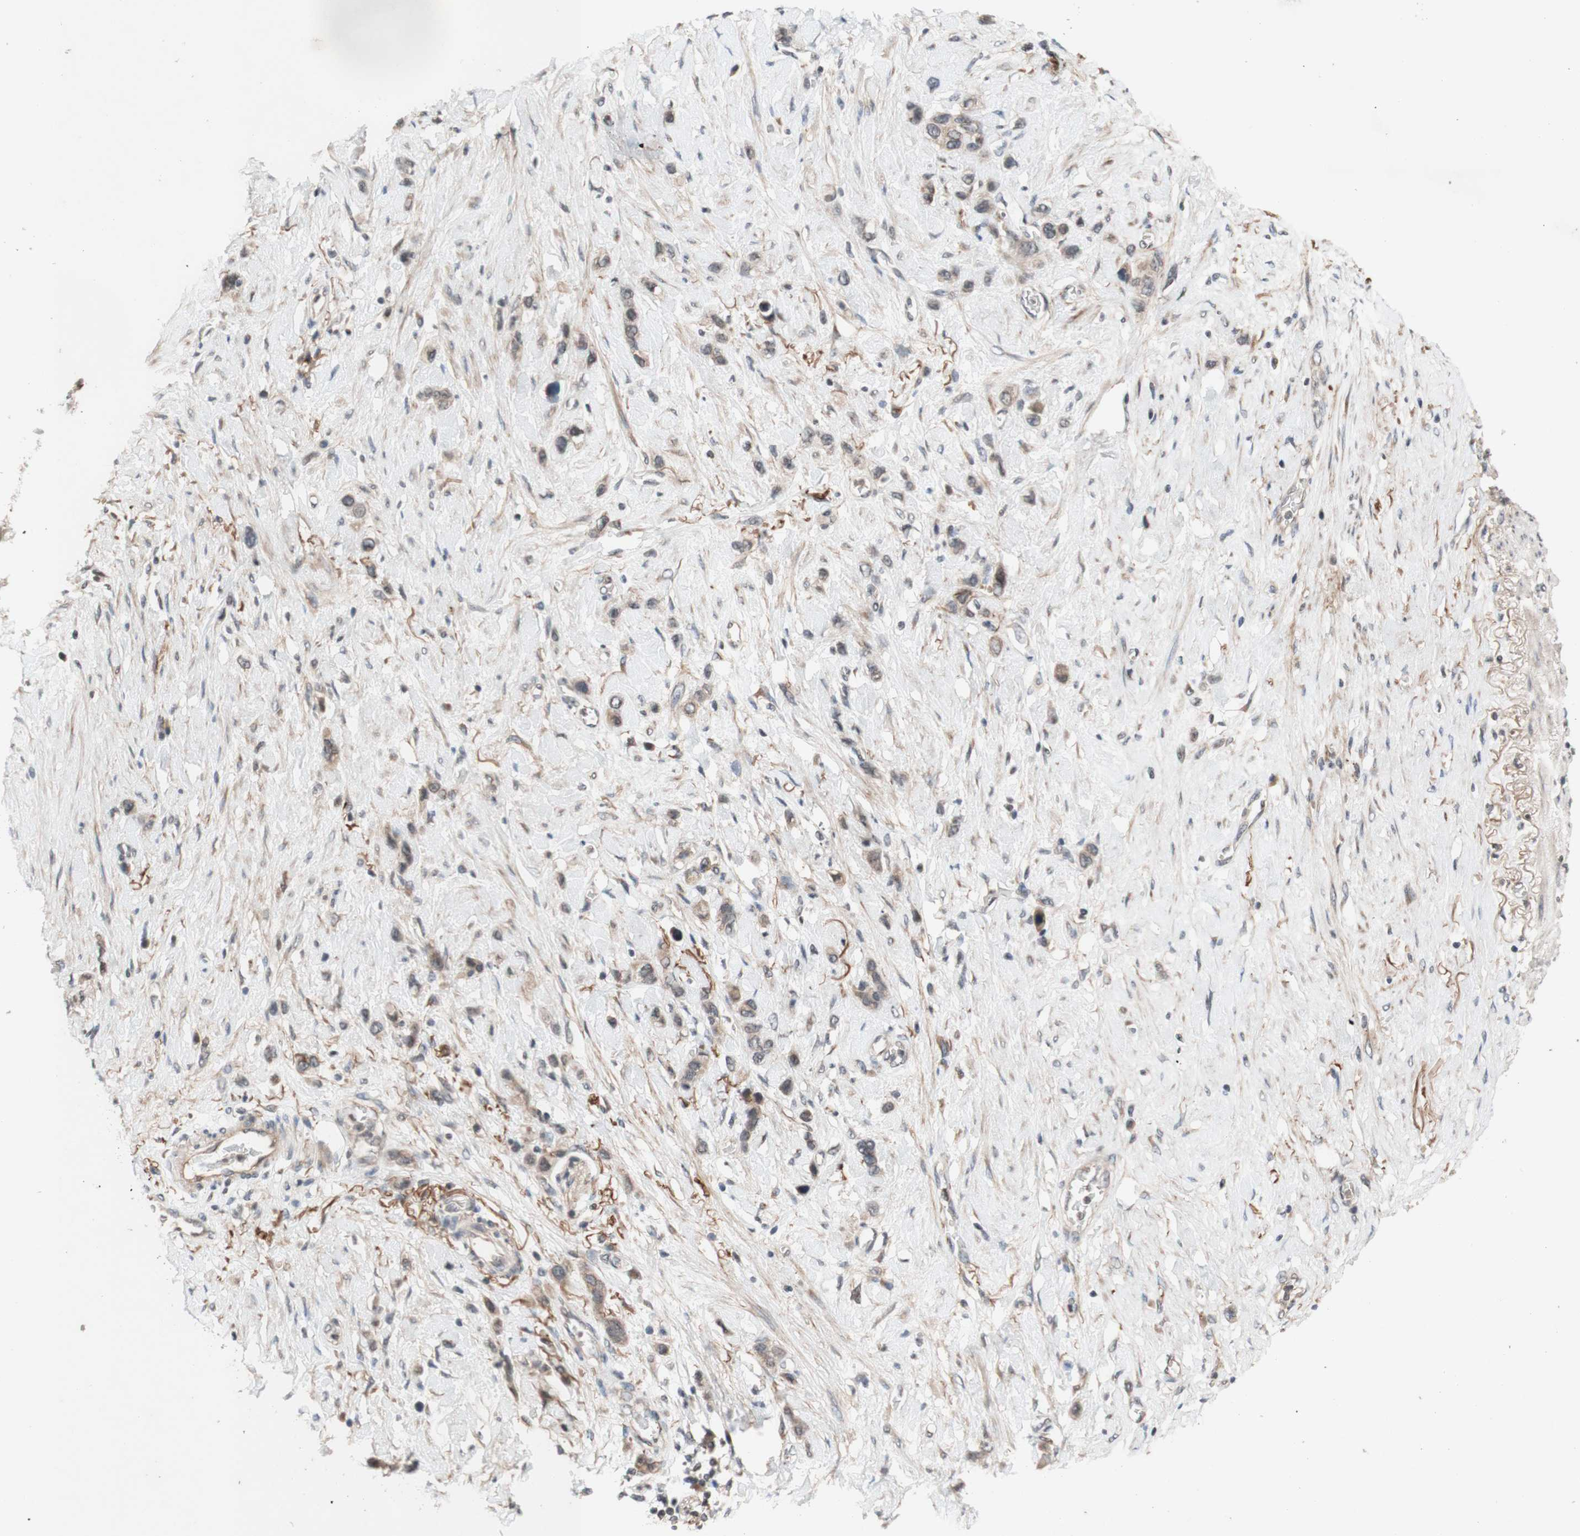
{"staining": {"intensity": "weak", "quantity": "25%-75%", "location": "cytoplasmic/membranous"}, "tissue": "stomach cancer", "cell_type": "Tumor cells", "image_type": "cancer", "snomed": [{"axis": "morphology", "description": "Adenocarcinoma, NOS"}, {"axis": "morphology", "description": "Adenocarcinoma, High grade"}, {"axis": "topography", "description": "Stomach, upper"}, {"axis": "topography", "description": "Stomach, lower"}], "caption": "Immunohistochemical staining of human stomach cancer (adenocarcinoma) exhibits weak cytoplasmic/membranous protein positivity in approximately 25%-75% of tumor cells.", "gene": "CD55", "patient": {"sex": "female", "age": 65}}